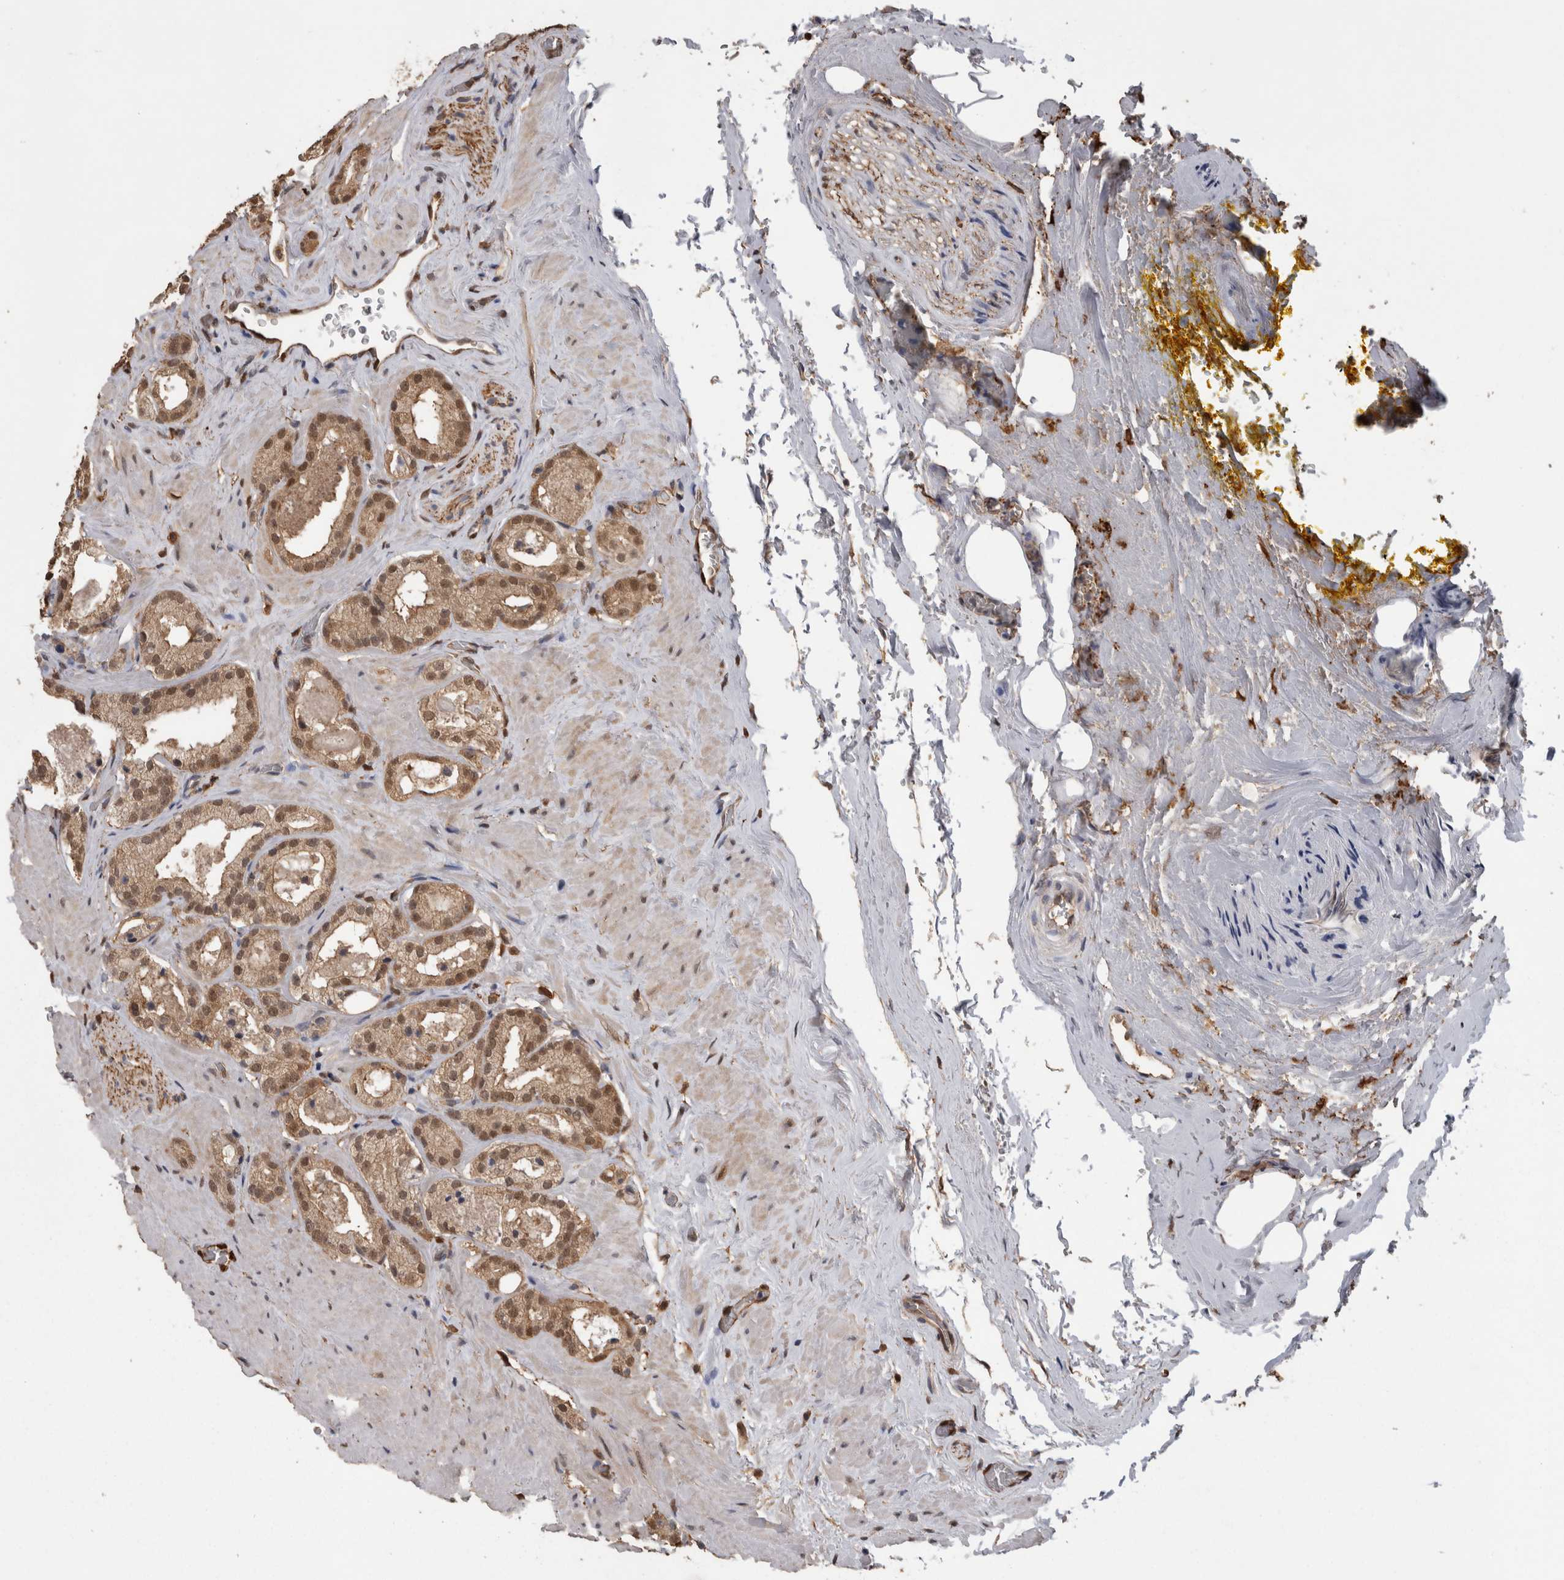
{"staining": {"intensity": "moderate", "quantity": ">75%", "location": "cytoplasmic/membranous,nuclear"}, "tissue": "prostate cancer", "cell_type": "Tumor cells", "image_type": "cancer", "snomed": [{"axis": "morphology", "description": "Adenocarcinoma, High grade"}, {"axis": "topography", "description": "Prostate"}], "caption": "Brown immunohistochemical staining in human adenocarcinoma (high-grade) (prostate) displays moderate cytoplasmic/membranous and nuclear expression in approximately >75% of tumor cells. (DAB (3,3'-diaminobenzidine) IHC with brightfield microscopy, high magnification).", "gene": "LXN", "patient": {"sex": "male", "age": 64}}